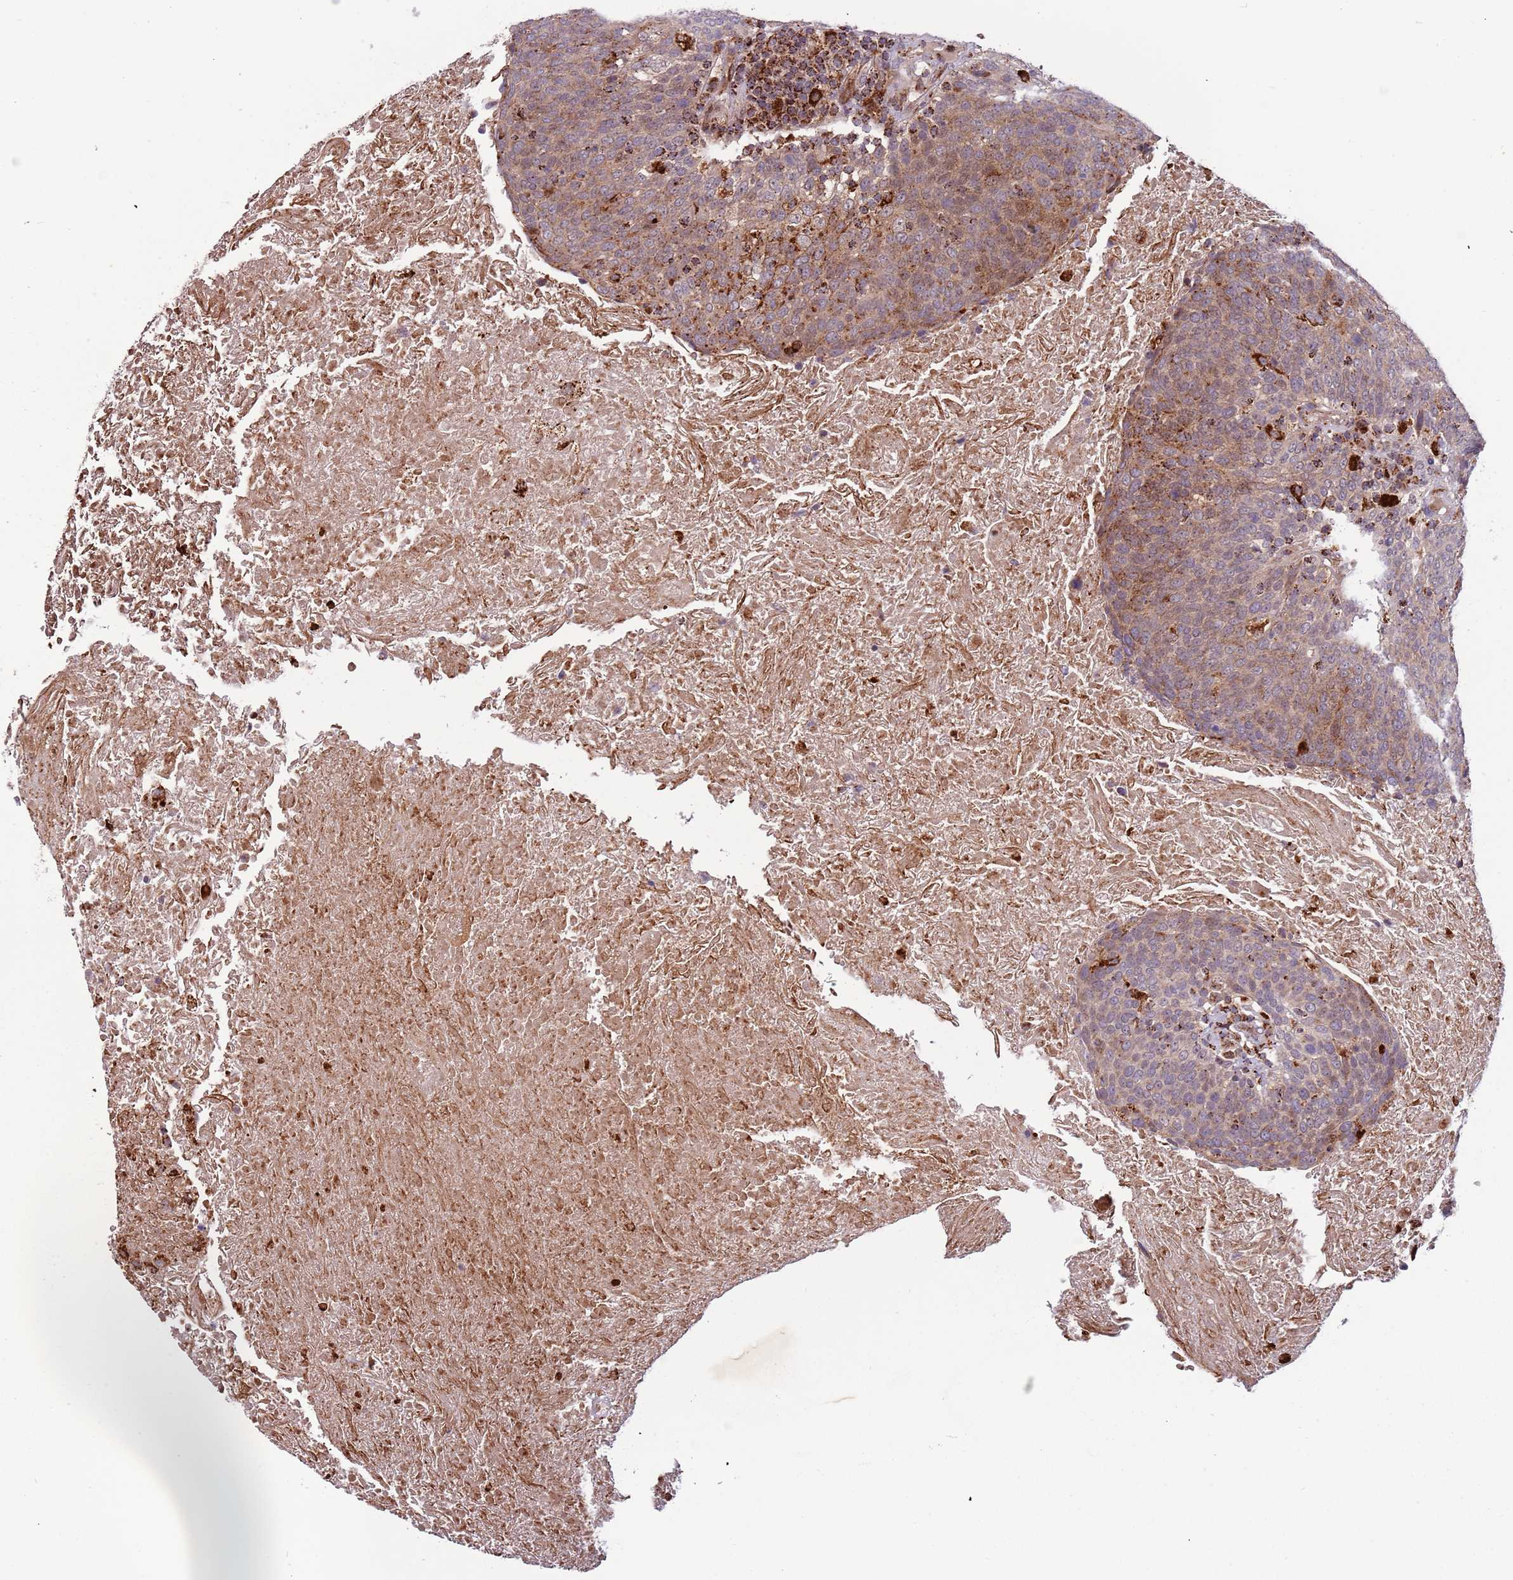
{"staining": {"intensity": "moderate", "quantity": ">75%", "location": "cytoplasmic/membranous"}, "tissue": "head and neck cancer", "cell_type": "Tumor cells", "image_type": "cancer", "snomed": [{"axis": "morphology", "description": "Squamous cell carcinoma, NOS"}, {"axis": "morphology", "description": "Squamous cell carcinoma, metastatic, NOS"}, {"axis": "topography", "description": "Lymph node"}, {"axis": "topography", "description": "Head-Neck"}], "caption": "Immunohistochemistry (DAB (3,3'-diaminobenzidine)) staining of human head and neck metastatic squamous cell carcinoma shows moderate cytoplasmic/membranous protein staining in about >75% of tumor cells. The protein is stained brown, and the nuclei are stained in blue (DAB IHC with brightfield microscopy, high magnification).", "gene": "ULK3", "patient": {"sex": "male", "age": 62}}